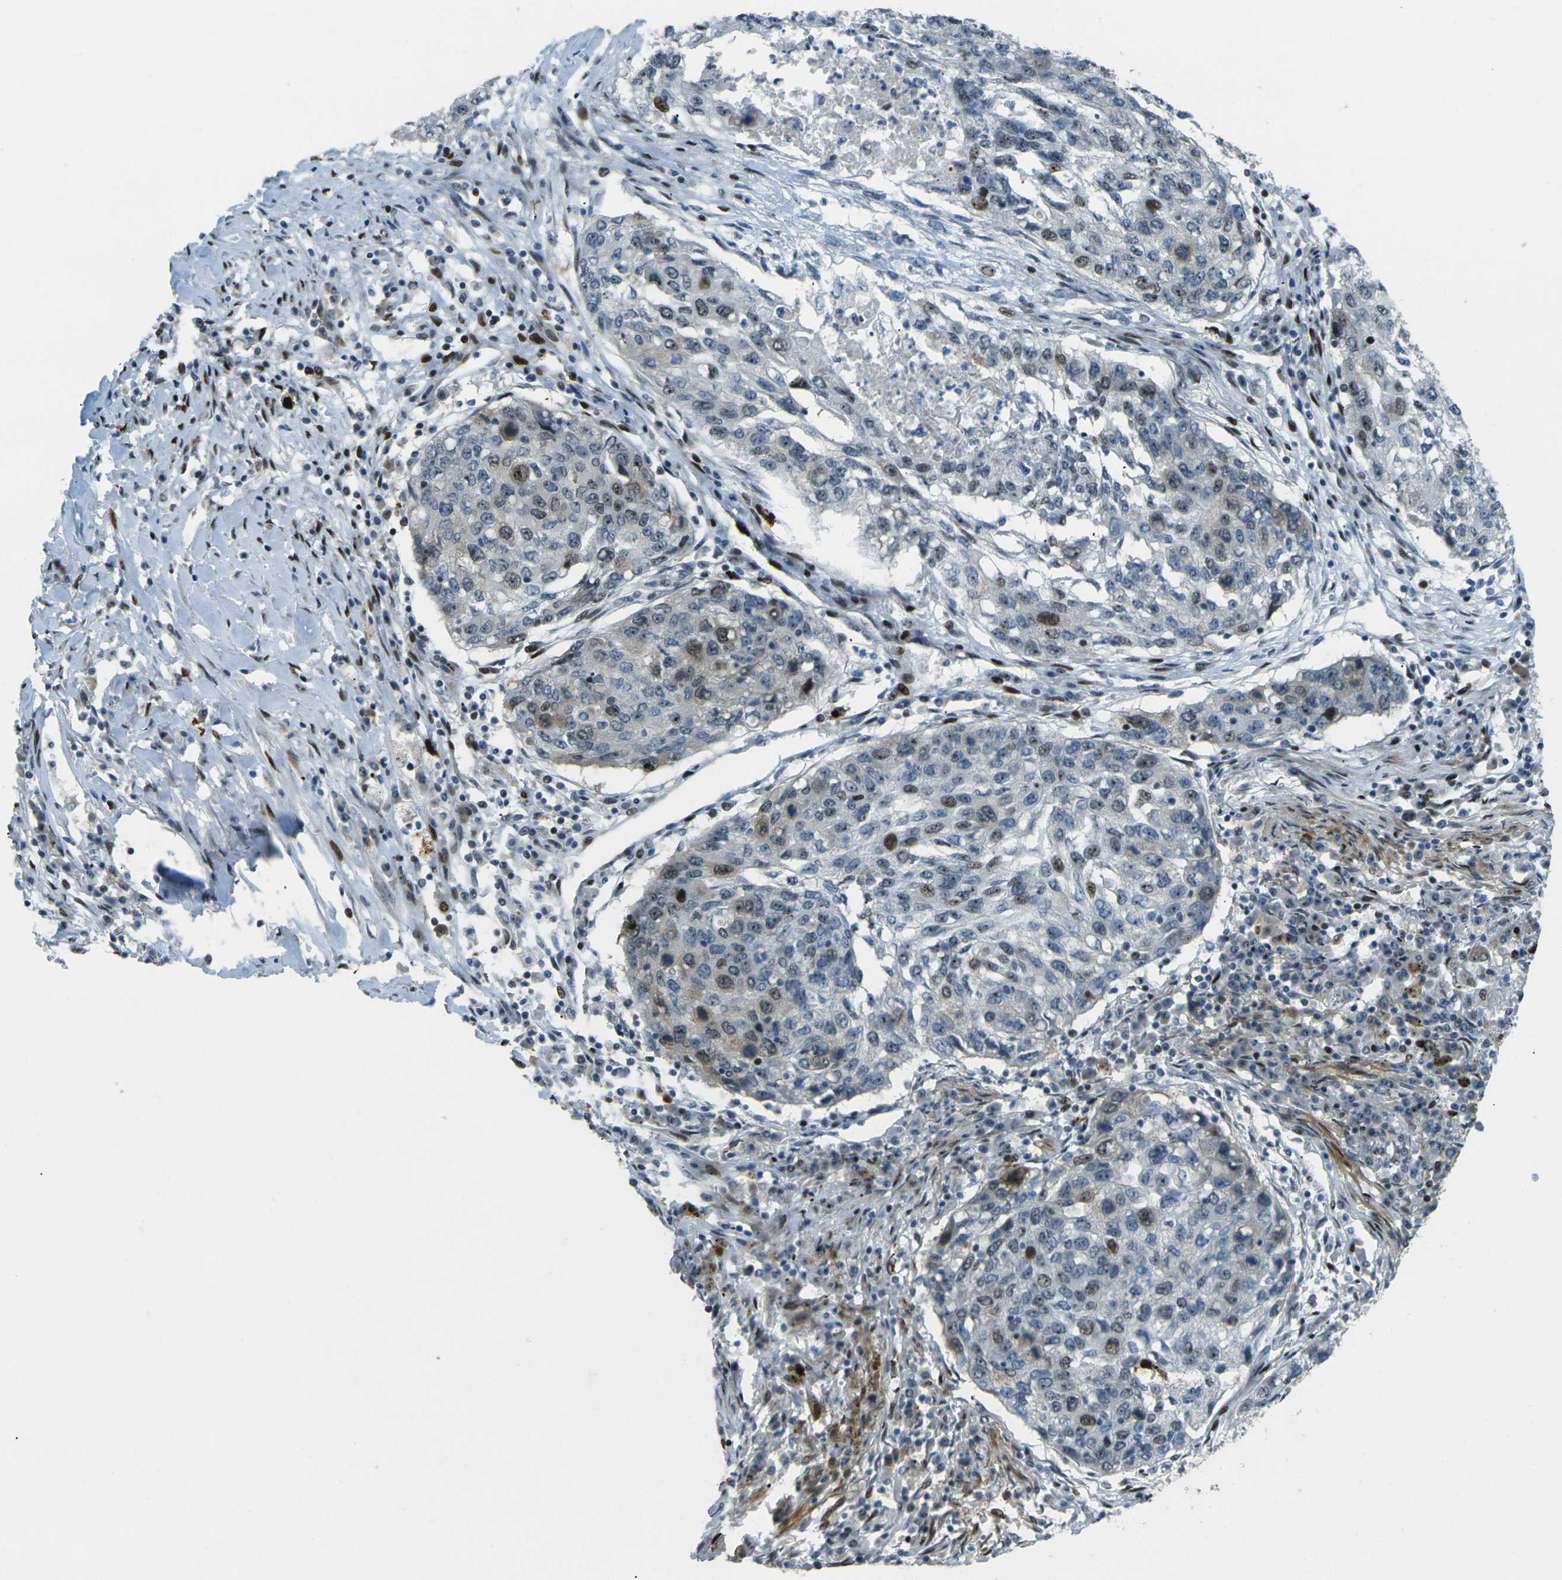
{"staining": {"intensity": "moderate", "quantity": "25%-75%", "location": "nuclear"}, "tissue": "lung cancer", "cell_type": "Tumor cells", "image_type": "cancer", "snomed": [{"axis": "morphology", "description": "Squamous cell carcinoma, NOS"}, {"axis": "topography", "description": "Lung"}], "caption": "An image of squamous cell carcinoma (lung) stained for a protein shows moderate nuclear brown staining in tumor cells.", "gene": "UBE2C", "patient": {"sex": "female", "age": 63}}